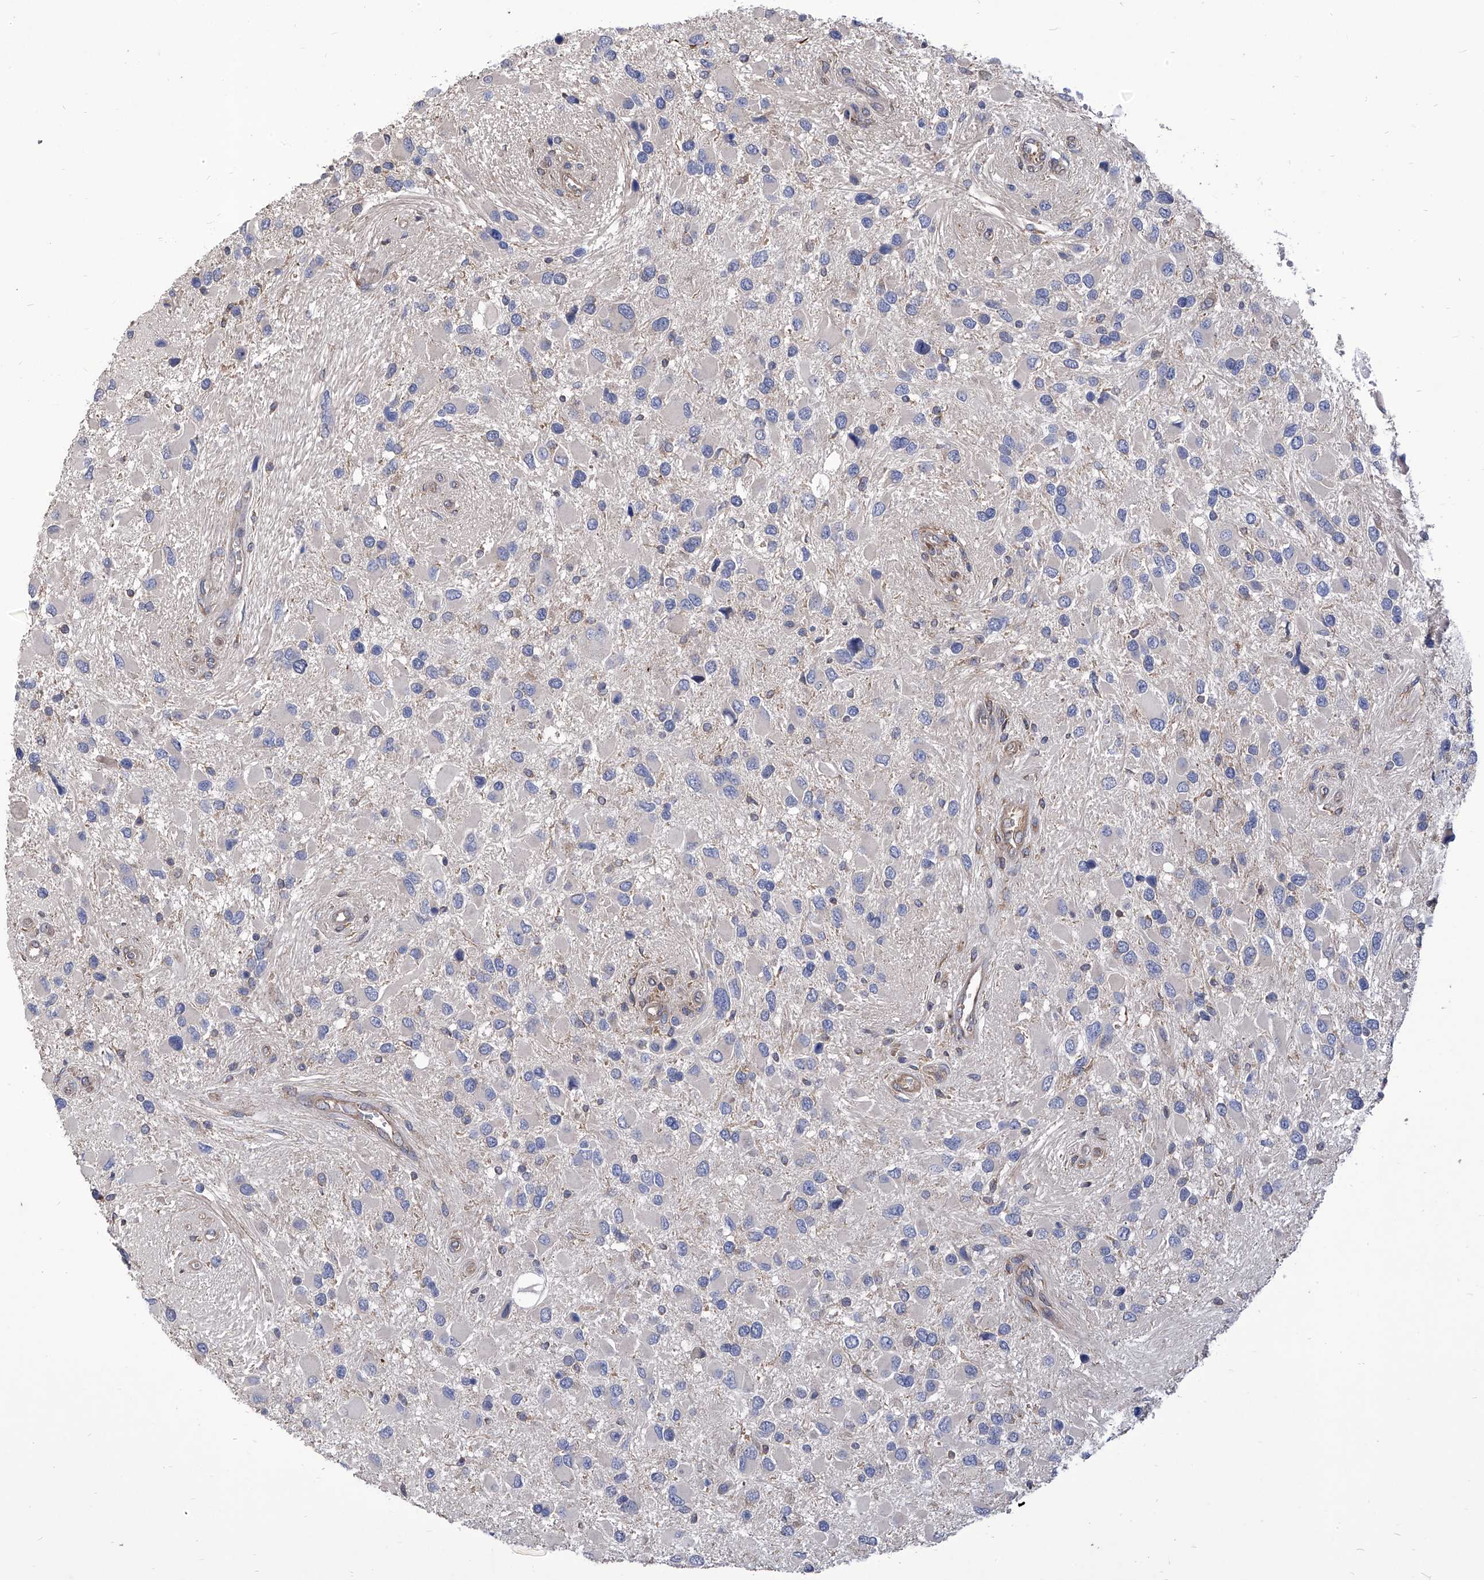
{"staining": {"intensity": "negative", "quantity": "none", "location": "none"}, "tissue": "glioma", "cell_type": "Tumor cells", "image_type": "cancer", "snomed": [{"axis": "morphology", "description": "Glioma, malignant, High grade"}, {"axis": "topography", "description": "Brain"}], "caption": "Immunohistochemical staining of human high-grade glioma (malignant) demonstrates no significant expression in tumor cells.", "gene": "TJAP1", "patient": {"sex": "male", "age": 53}}